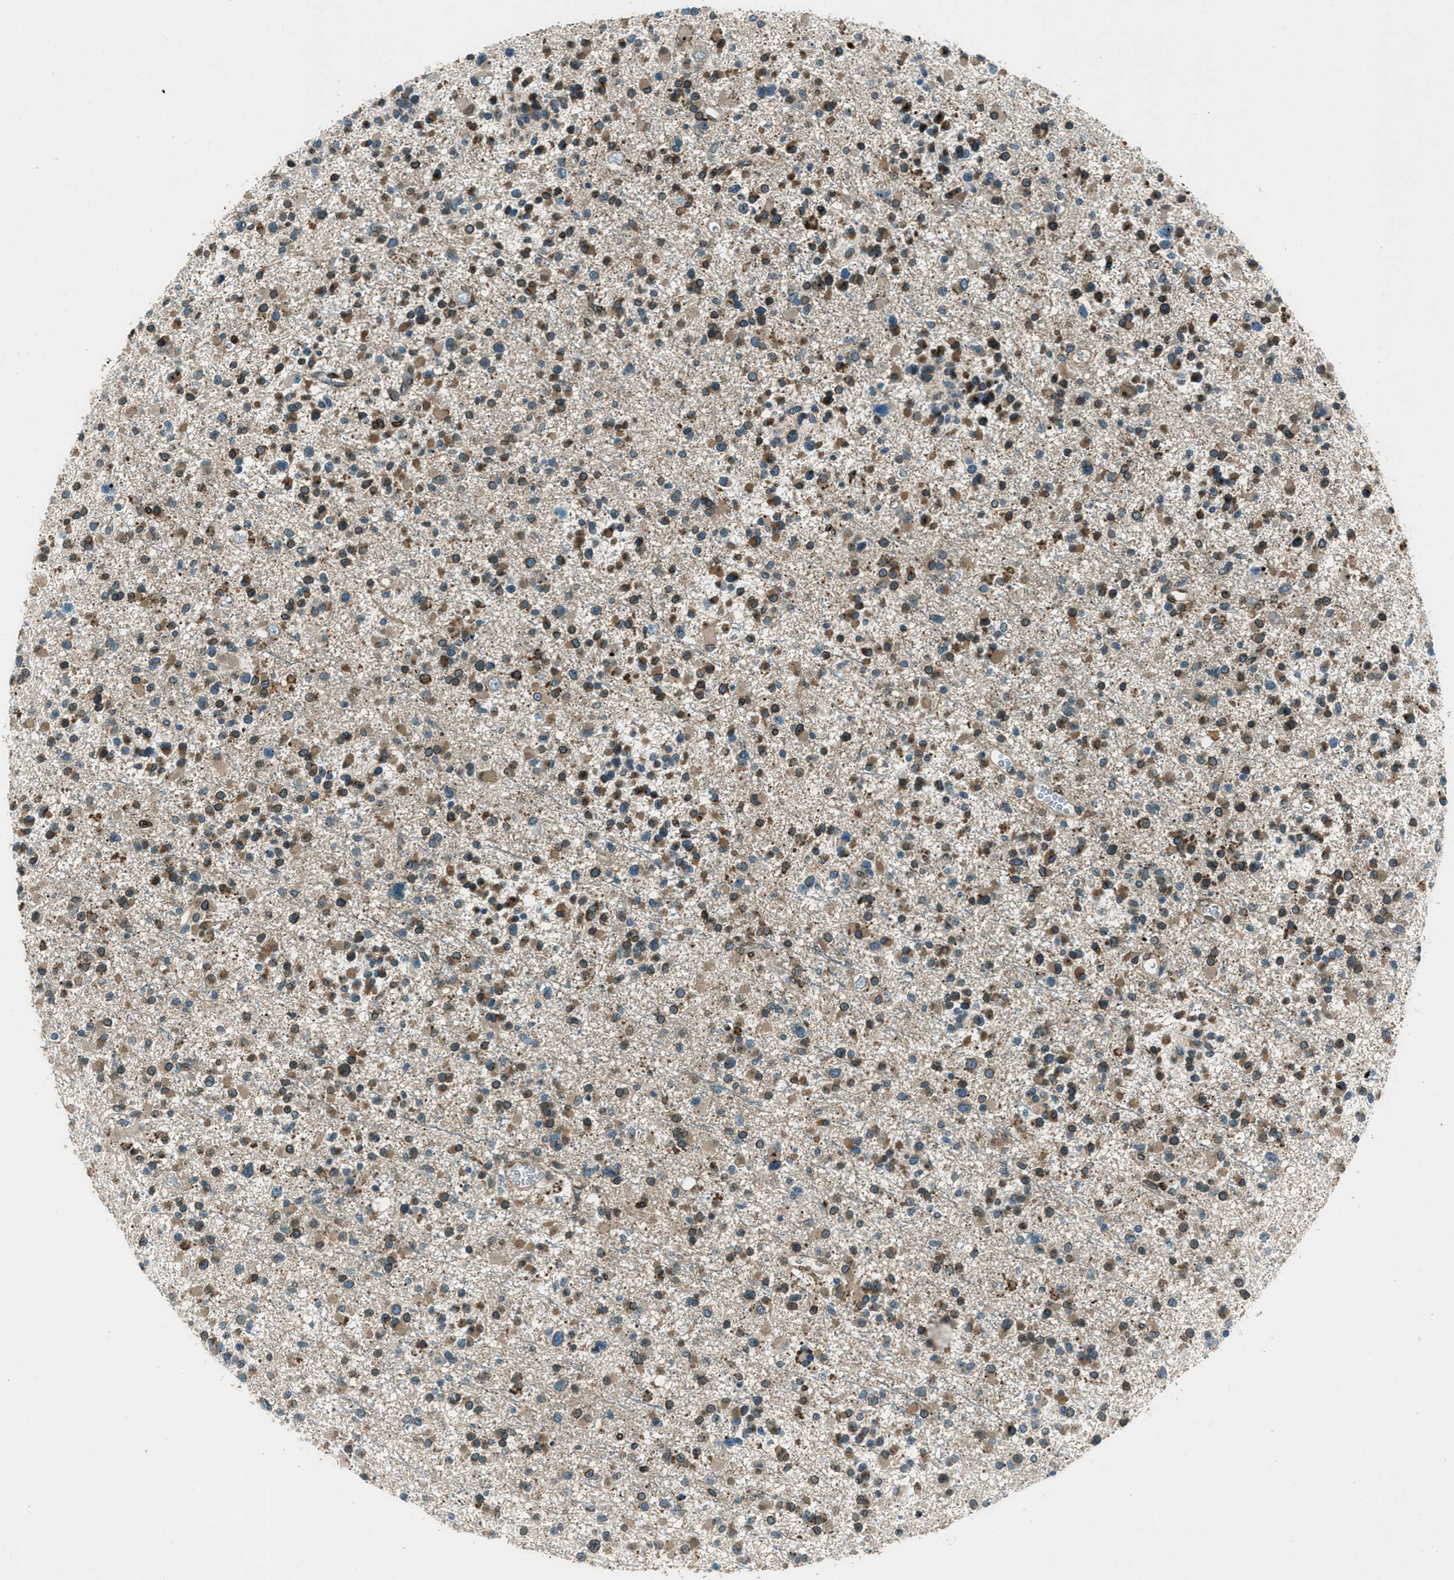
{"staining": {"intensity": "moderate", "quantity": ">75%", "location": "cytoplasmic/membranous,nuclear"}, "tissue": "glioma", "cell_type": "Tumor cells", "image_type": "cancer", "snomed": [{"axis": "morphology", "description": "Glioma, malignant, Low grade"}, {"axis": "topography", "description": "Brain"}], "caption": "A medium amount of moderate cytoplasmic/membranous and nuclear expression is appreciated in about >75% of tumor cells in glioma tissue. (IHC, brightfield microscopy, high magnification).", "gene": "LEMD2", "patient": {"sex": "female", "age": 22}}